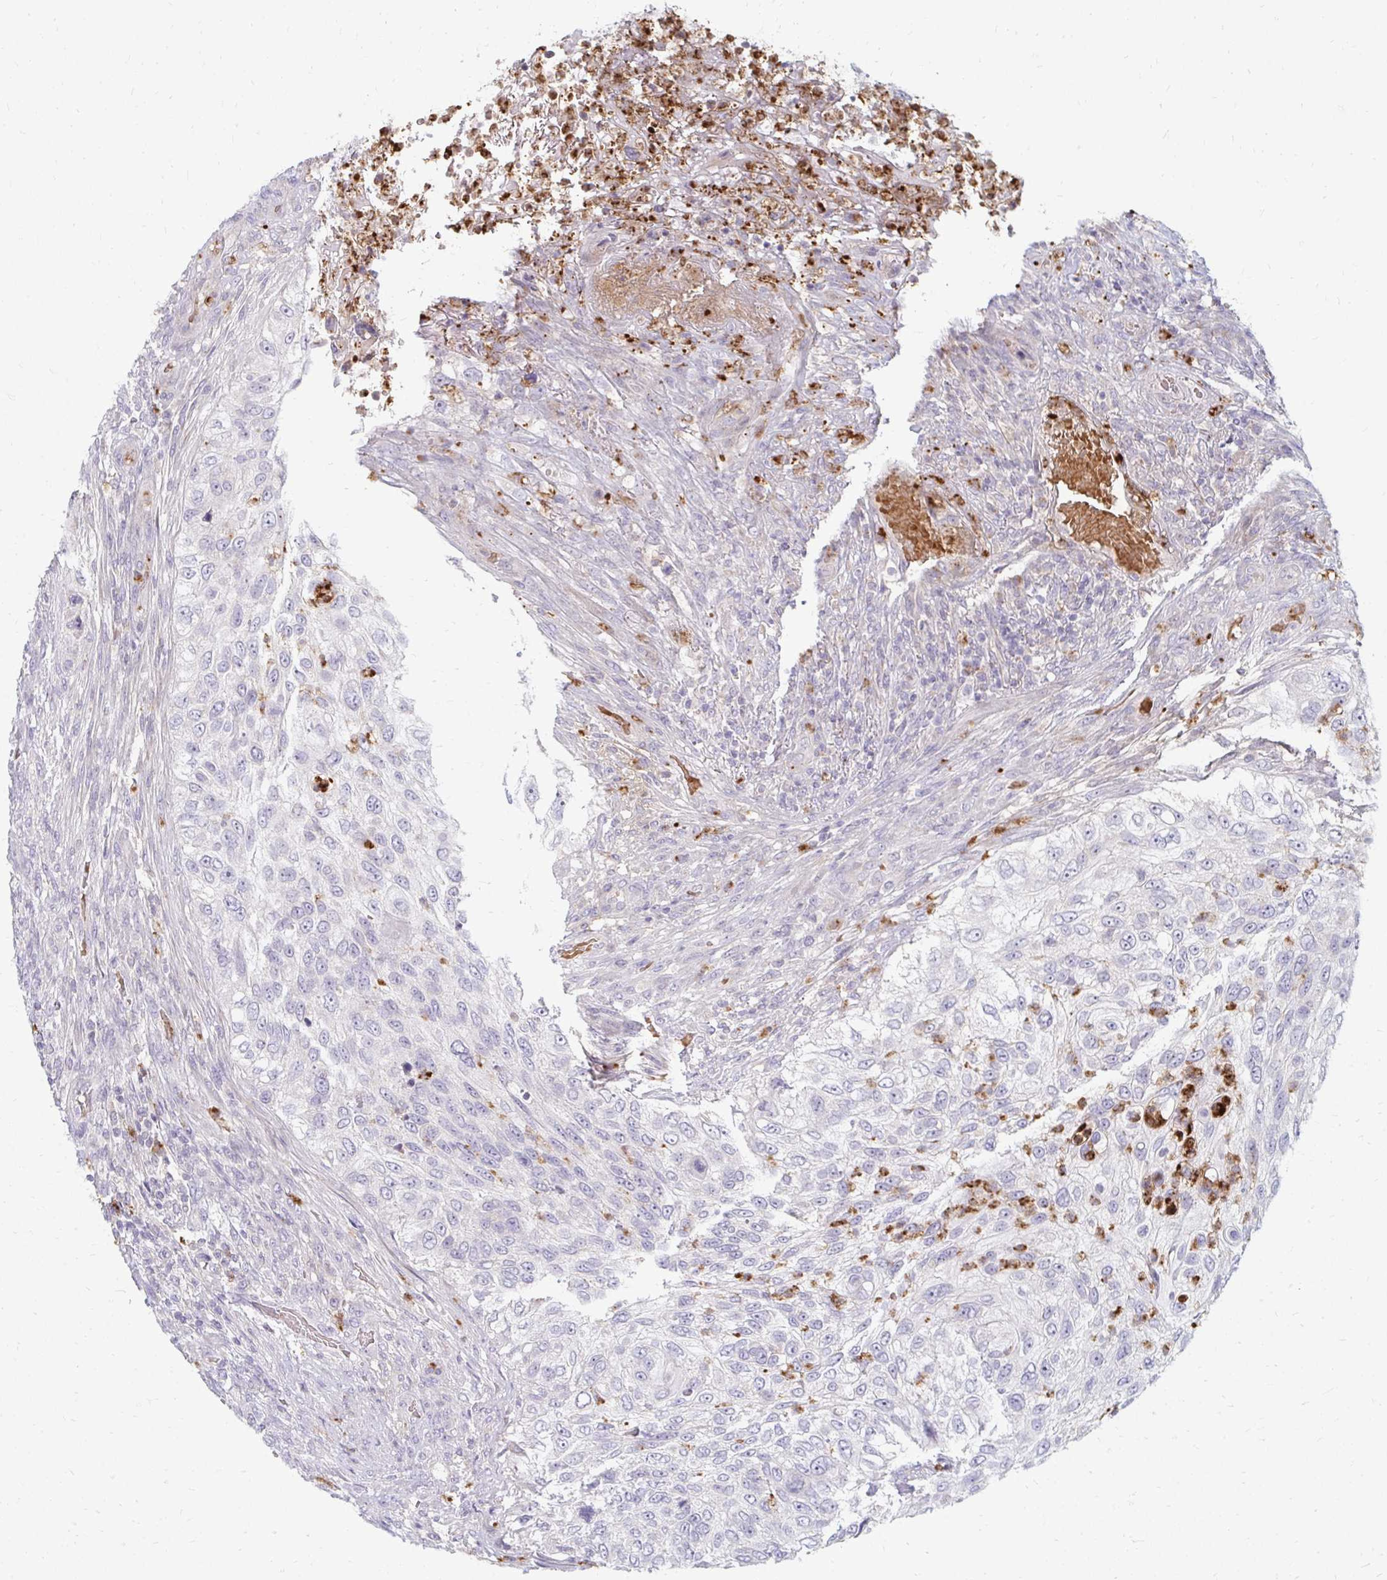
{"staining": {"intensity": "negative", "quantity": "none", "location": "none"}, "tissue": "urothelial cancer", "cell_type": "Tumor cells", "image_type": "cancer", "snomed": [{"axis": "morphology", "description": "Urothelial carcinoma, High grade"}, {"axis": "topography", "description": "Urinary bladder"}], "caption": "This is an immunohistochemistry micrograph of high-grade urothelial carcinoma. There is no positivity in tumor cells.", "gene": "RAB33A", "patient": {"sex": "female", "age": 60}}